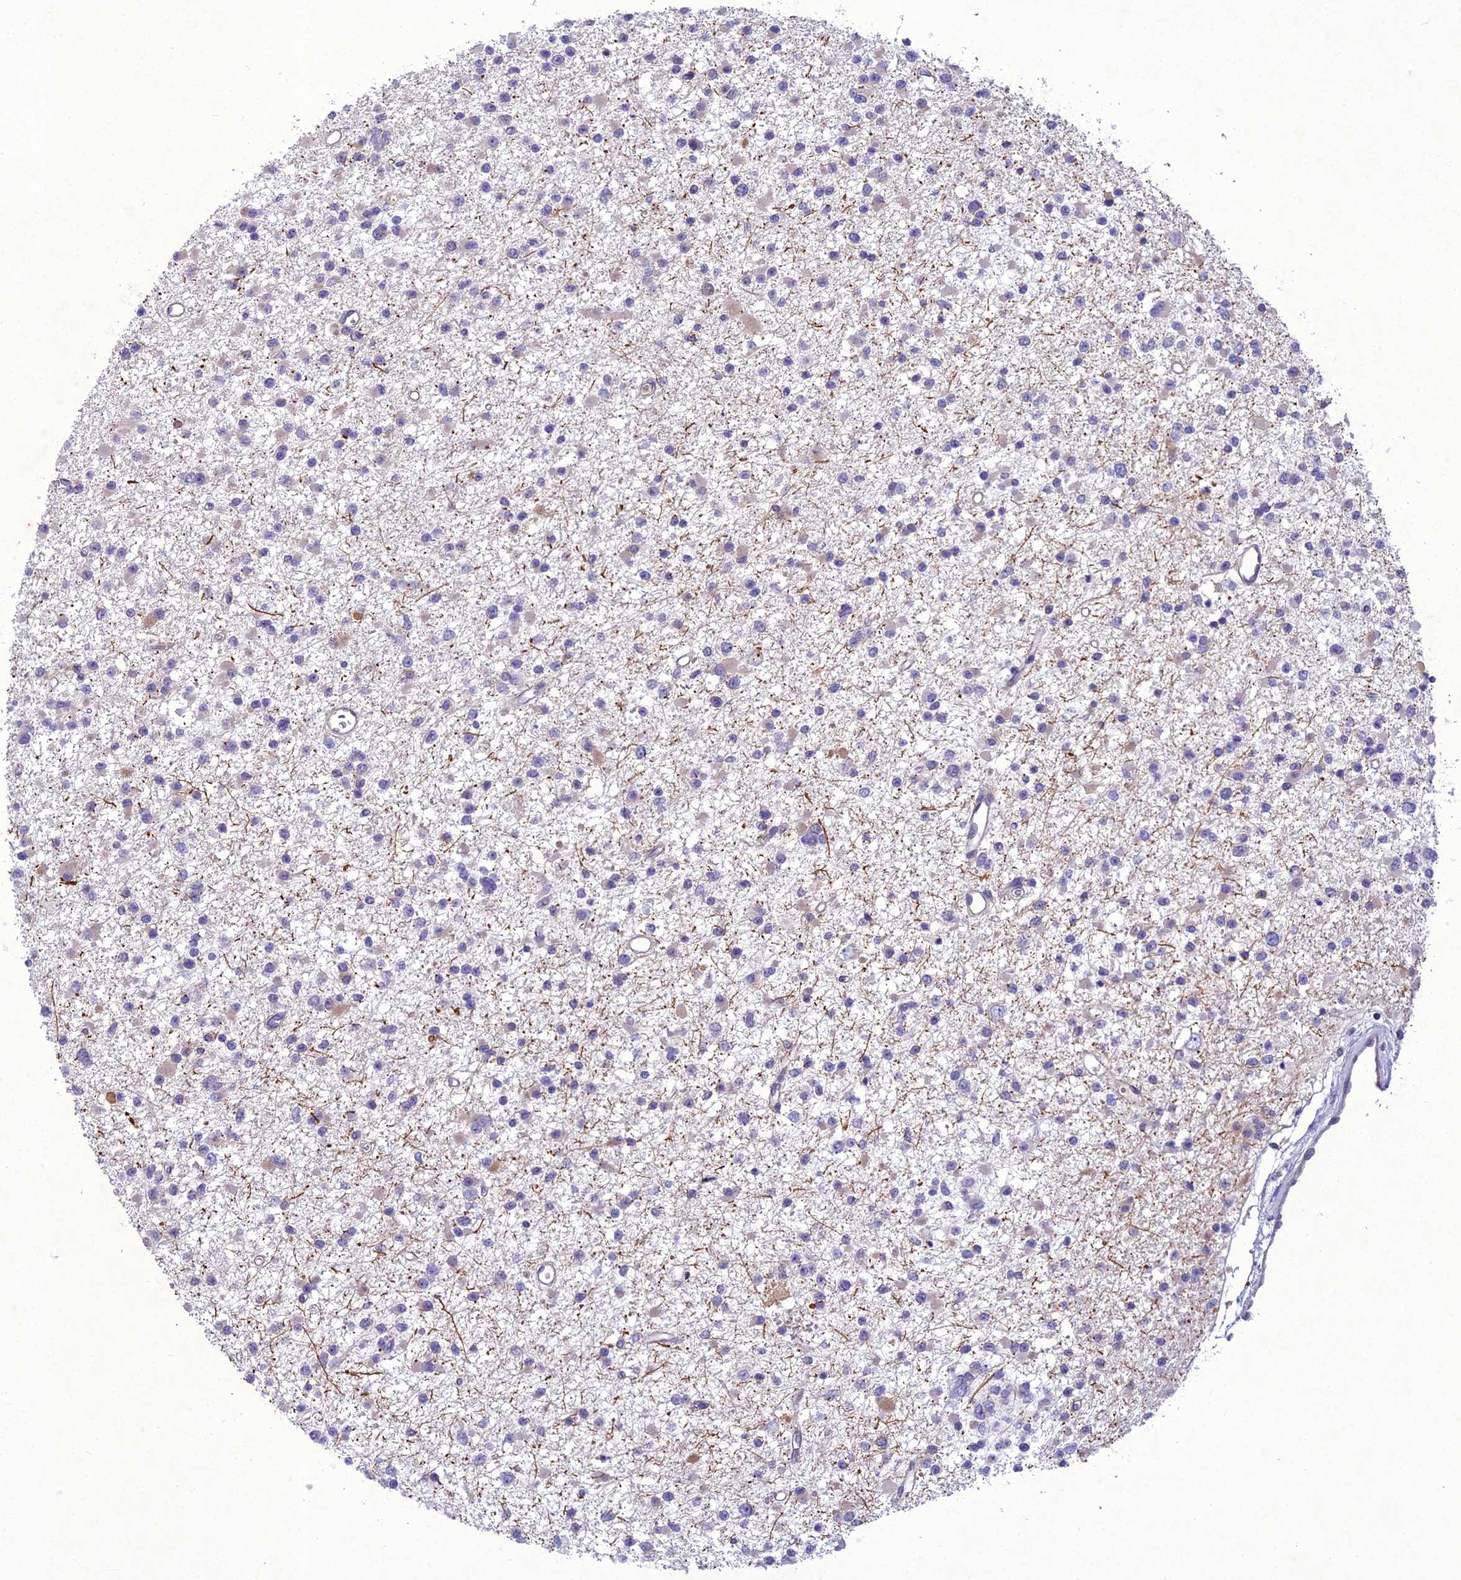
{"staining": {"intensity": "negative", "quantity": "none", "location": "none"}, "tissue": "glioma", "cell_type": "Tumor cells", "image_type": "cancer", "snomed": [{"axis": "morphology", "description": "Glioma, malignant, Low grade"}, {"axis": "topography", "description": "Brain"}], "caption": "Immunohistochemistry (IHC) of glioma demonstrates no positivity in tumor cells.", "gene": "GDF6", "patient": {"sex": "female", "age": 22}}